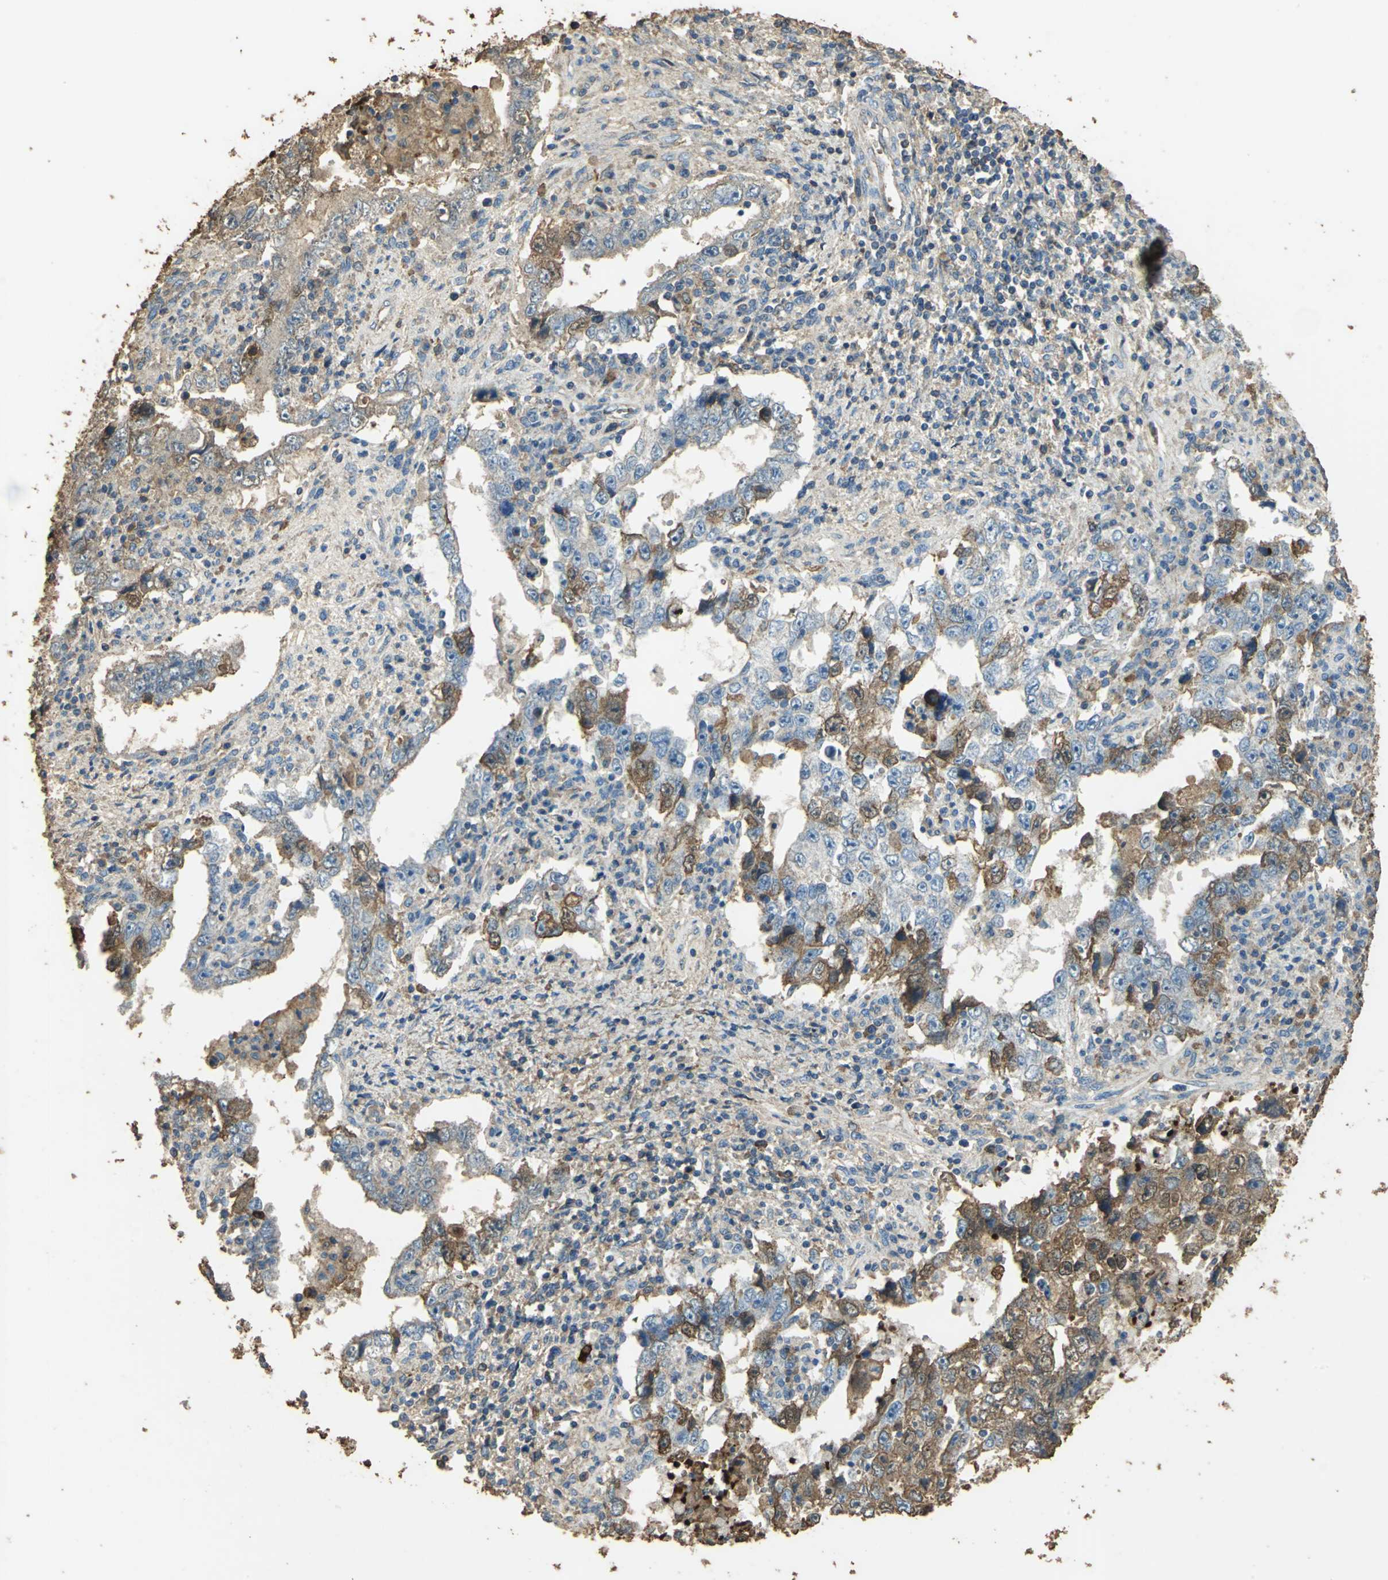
{"staining": {"intensity": "moderate", "quantity": "25%-75%", "location": "cytoplasmic/membranous"}, "tissue": "testis cancer", "cell_type": "Tumor cells", "image_type": "cancer", "snomed": [{"axis": "morphology", "description": "Carcinoma, Embryonal, NOS"}, {"axis": "topography", "description": "Testis"}], "caption": "Moderate cytoplasmic/membranous protein staining is present in about 25%-75% of tumor cells in testis embryonal carcinoma.", "gene": "TRAPPC2", "patient": {"sex": "male", "age": 26}}